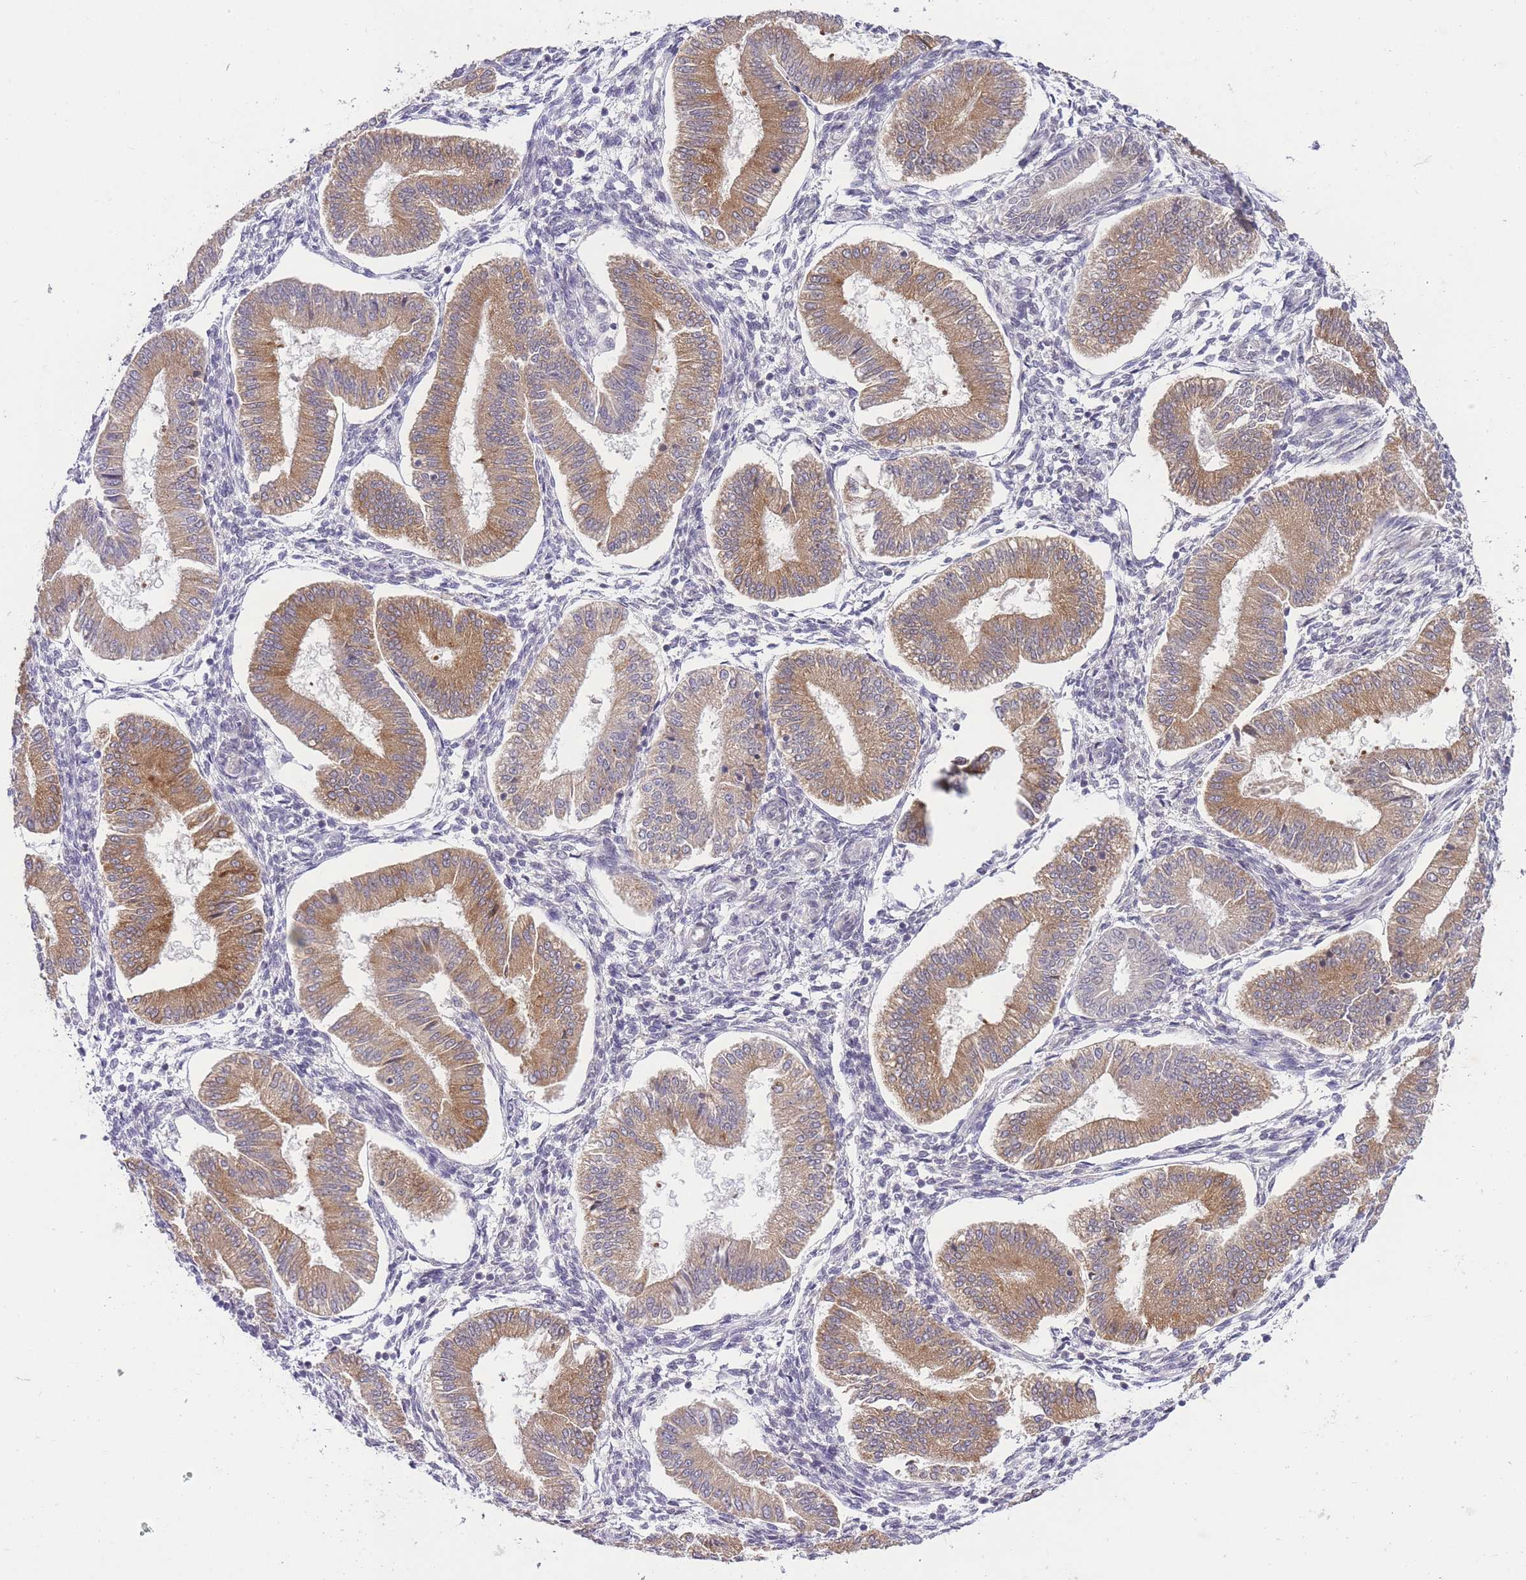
{"staining": {"intensity": "moderate", "quantity": "<25%", "location": "nuclear"}, "tissue": "endometrium", "cell_type": "Cells in endometrial stroma", "image_type": "normal", "snomed": [{"axis": "morphology", "description": "Normal tissue, NOS"}, {"axis": "topography", "description": "Endometrium"}], "caption": "Immunohistochemical staining of benign endometrium demonstrates low levels of moderate nuclear staining in about <25% of cells in endometrial stroma.", "gene": "TMED3", "patient": {"sex": "female", "age": 39}}